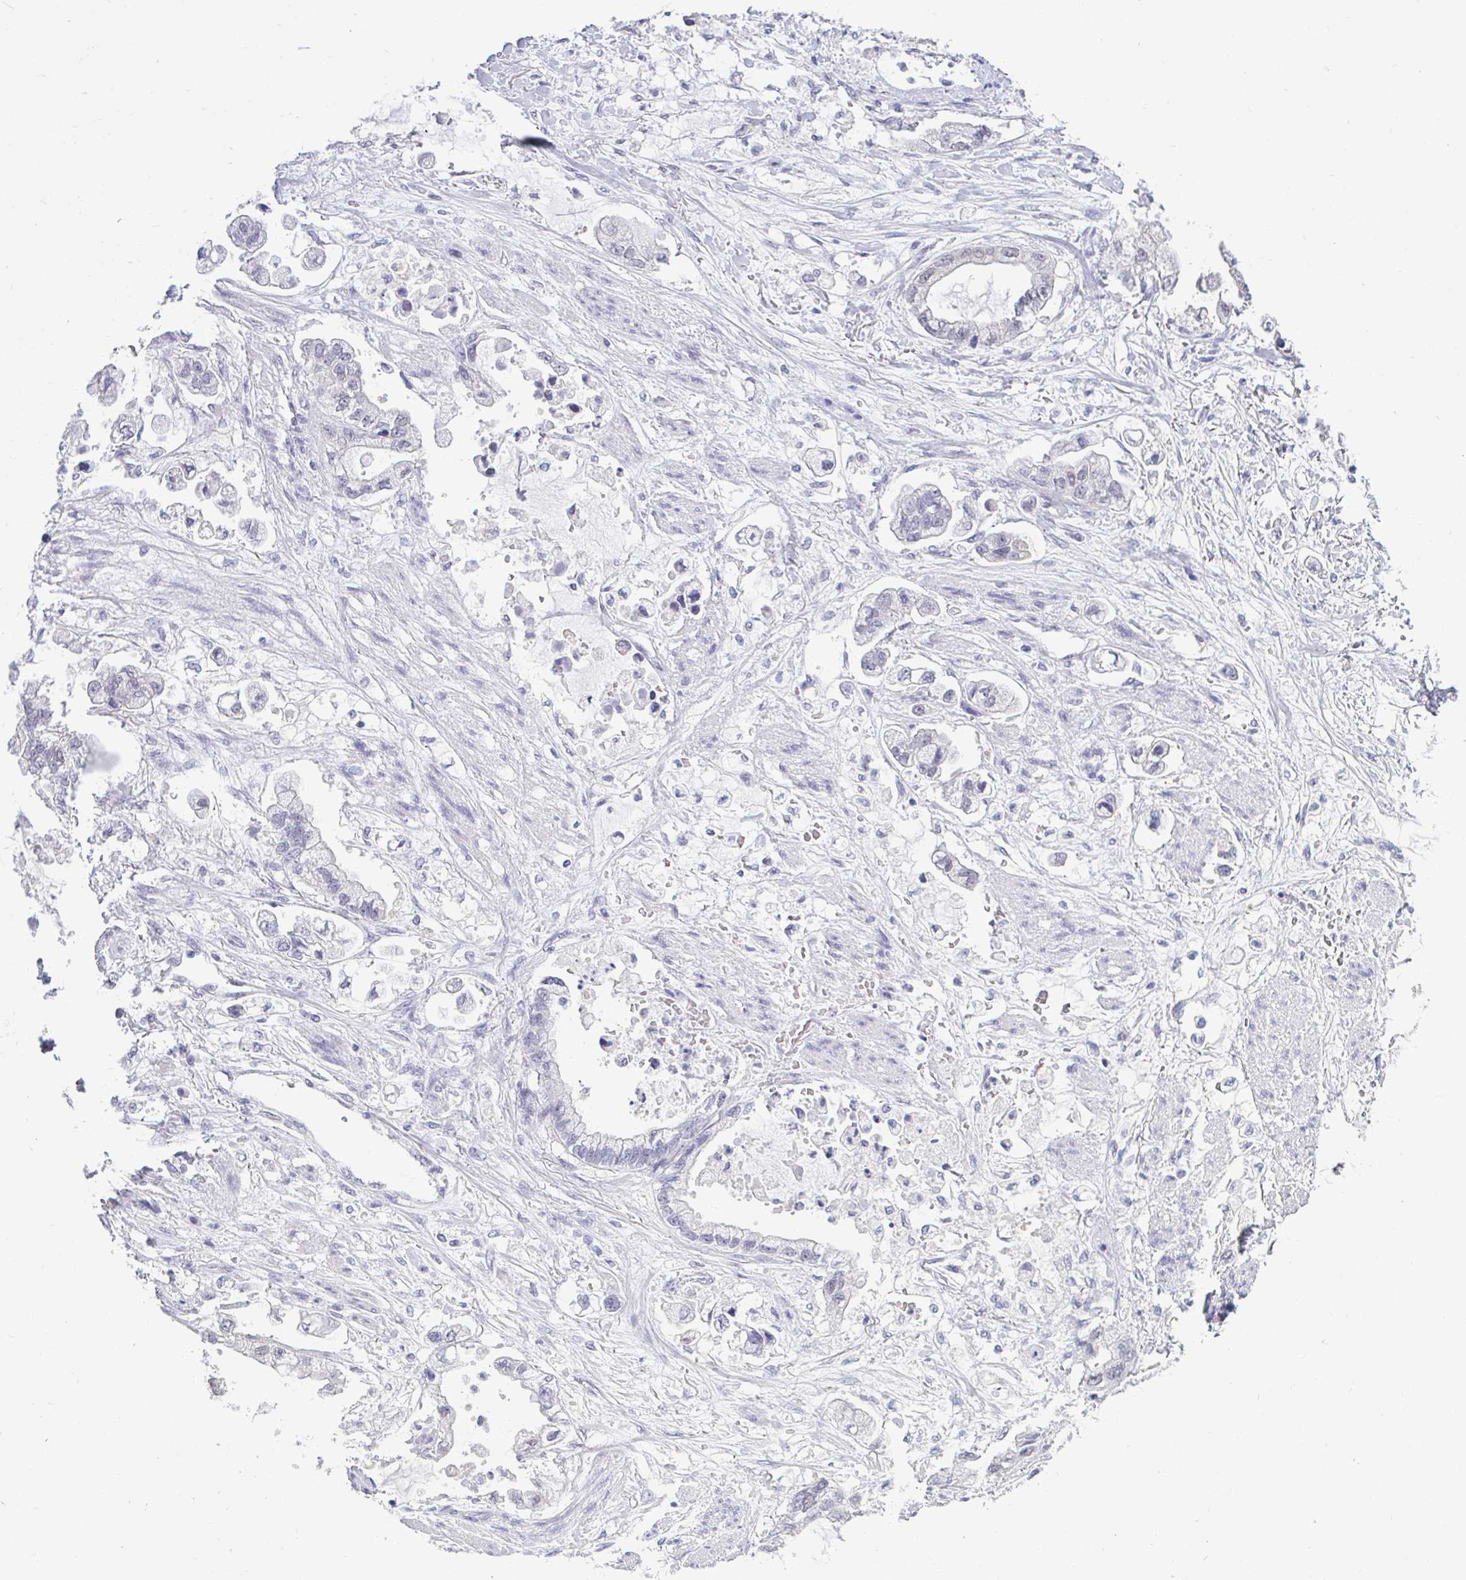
{"staining": {"intensity": "negative", "quantity": "none", "location": "none"}, "tissue": "stomach cancer", "cell_type": "Tumor cells", "image_type": "cancer", "snomed": [{"axis": "morphology", "description": "Adenocarcinoma, NOS"}, {"axis": "topography", "description": "Stomach"}], "caption": "High power microscopy photomicrograph of an immunohistochemistry (IHC) micrograph of stomach cancer, revealing no significant positivity in tumor cells. (DAB immunohistochemistry visualized using brightfield microscopy, high magnification).", "gene": "CSE1L", "patient": {"sex": "male", "age": 62}}